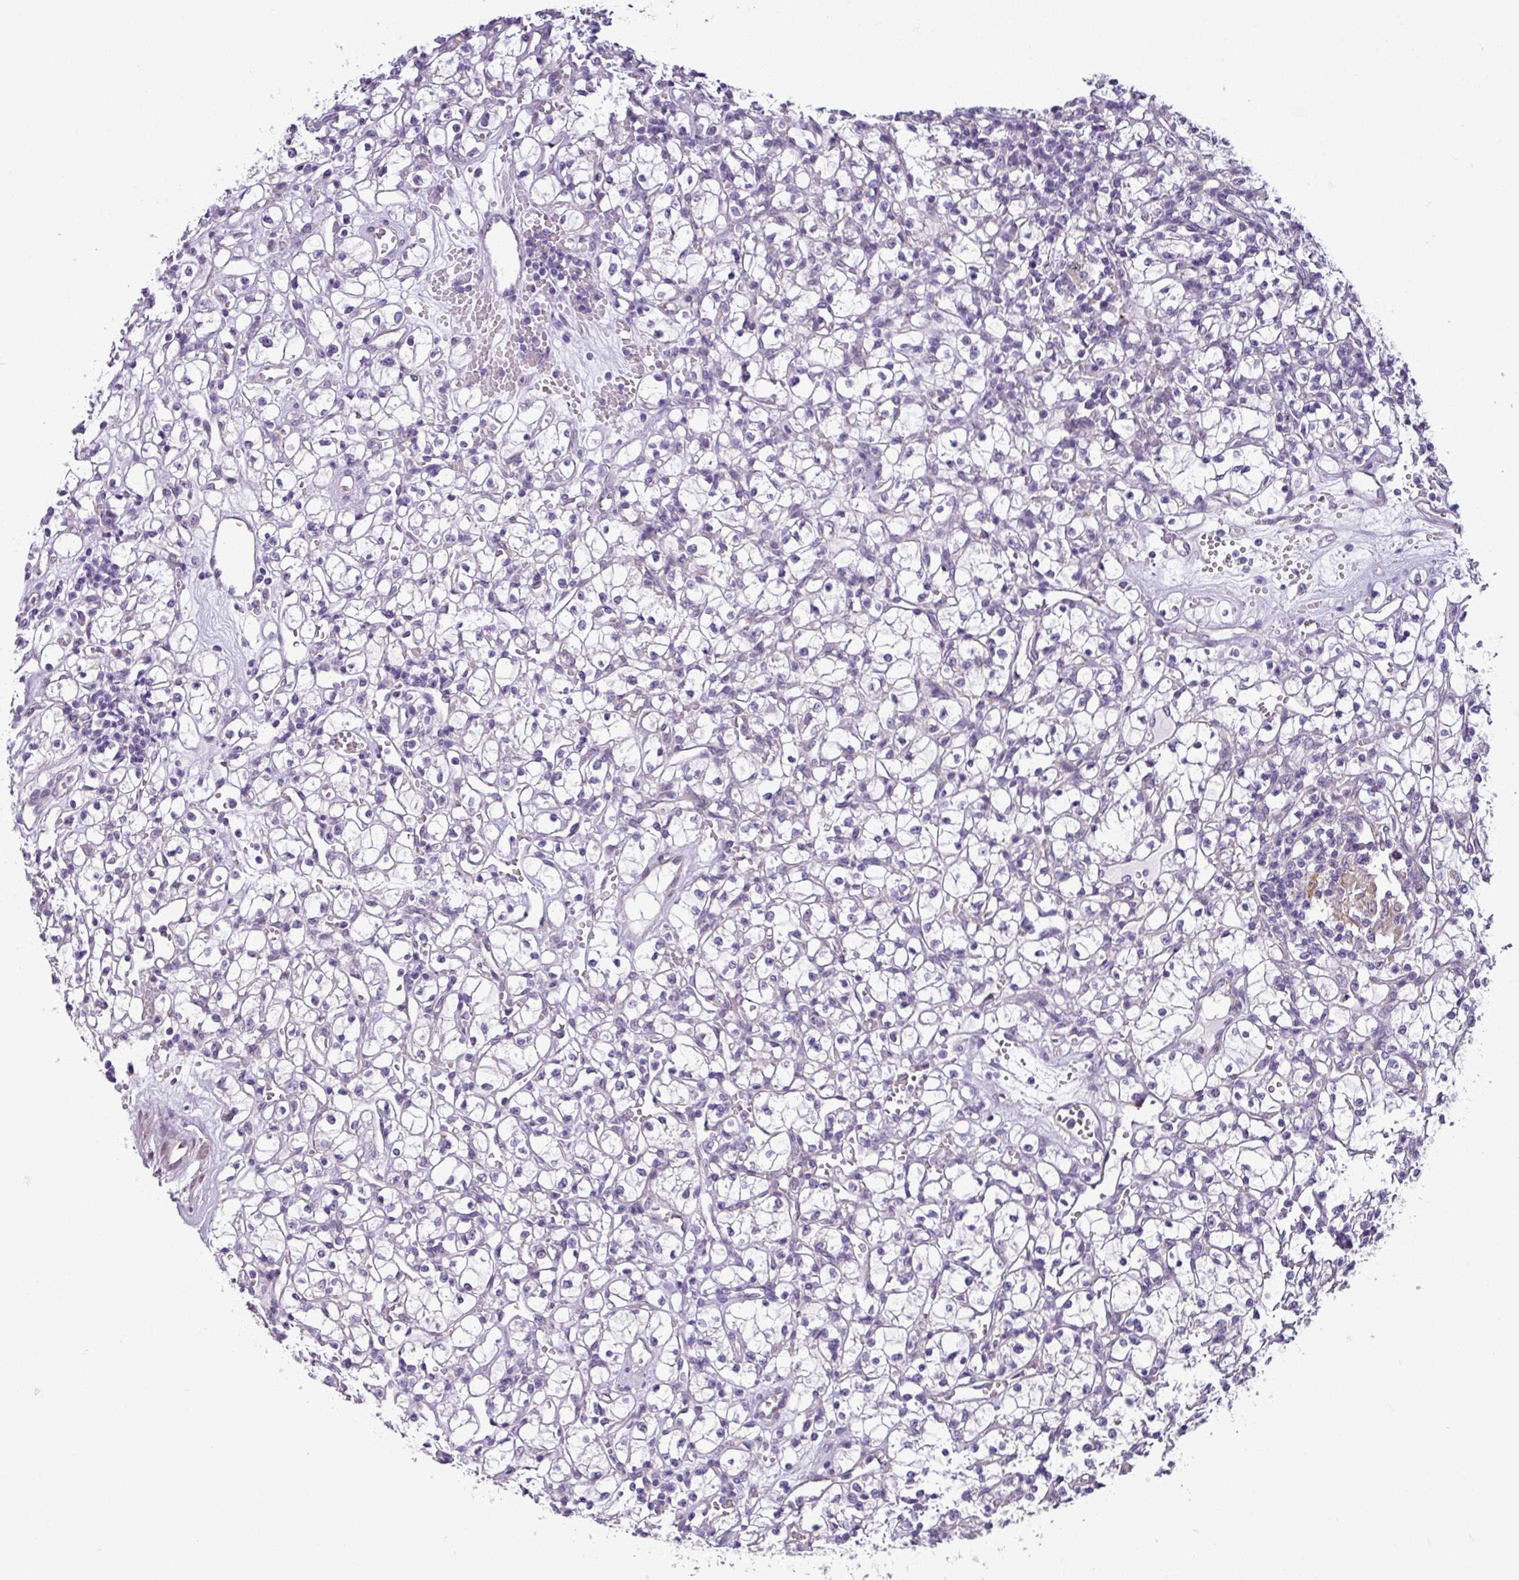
{"staining": {"intensity": "negative", "quantity": "none", "location": "none"}, "tissue": "renal cancer", "cell_type": "Tumor cells", "image_type": "cancer", "snomed": [{"axis": "morphology", "description": "Adenocarcinoma, NOS"}, {"axis": "topography", "description": "Kidney"}], "caption": "IHC histopathology image of neoplastic tissue: renal cancer (adenocarcinoma) stained with DAB (3,3'-diaminobenzidine) shows no significant protein positivity in tumor cells.", "gene": "TOR1AIP2", "patient": {"sex": "female", "age": 59}}